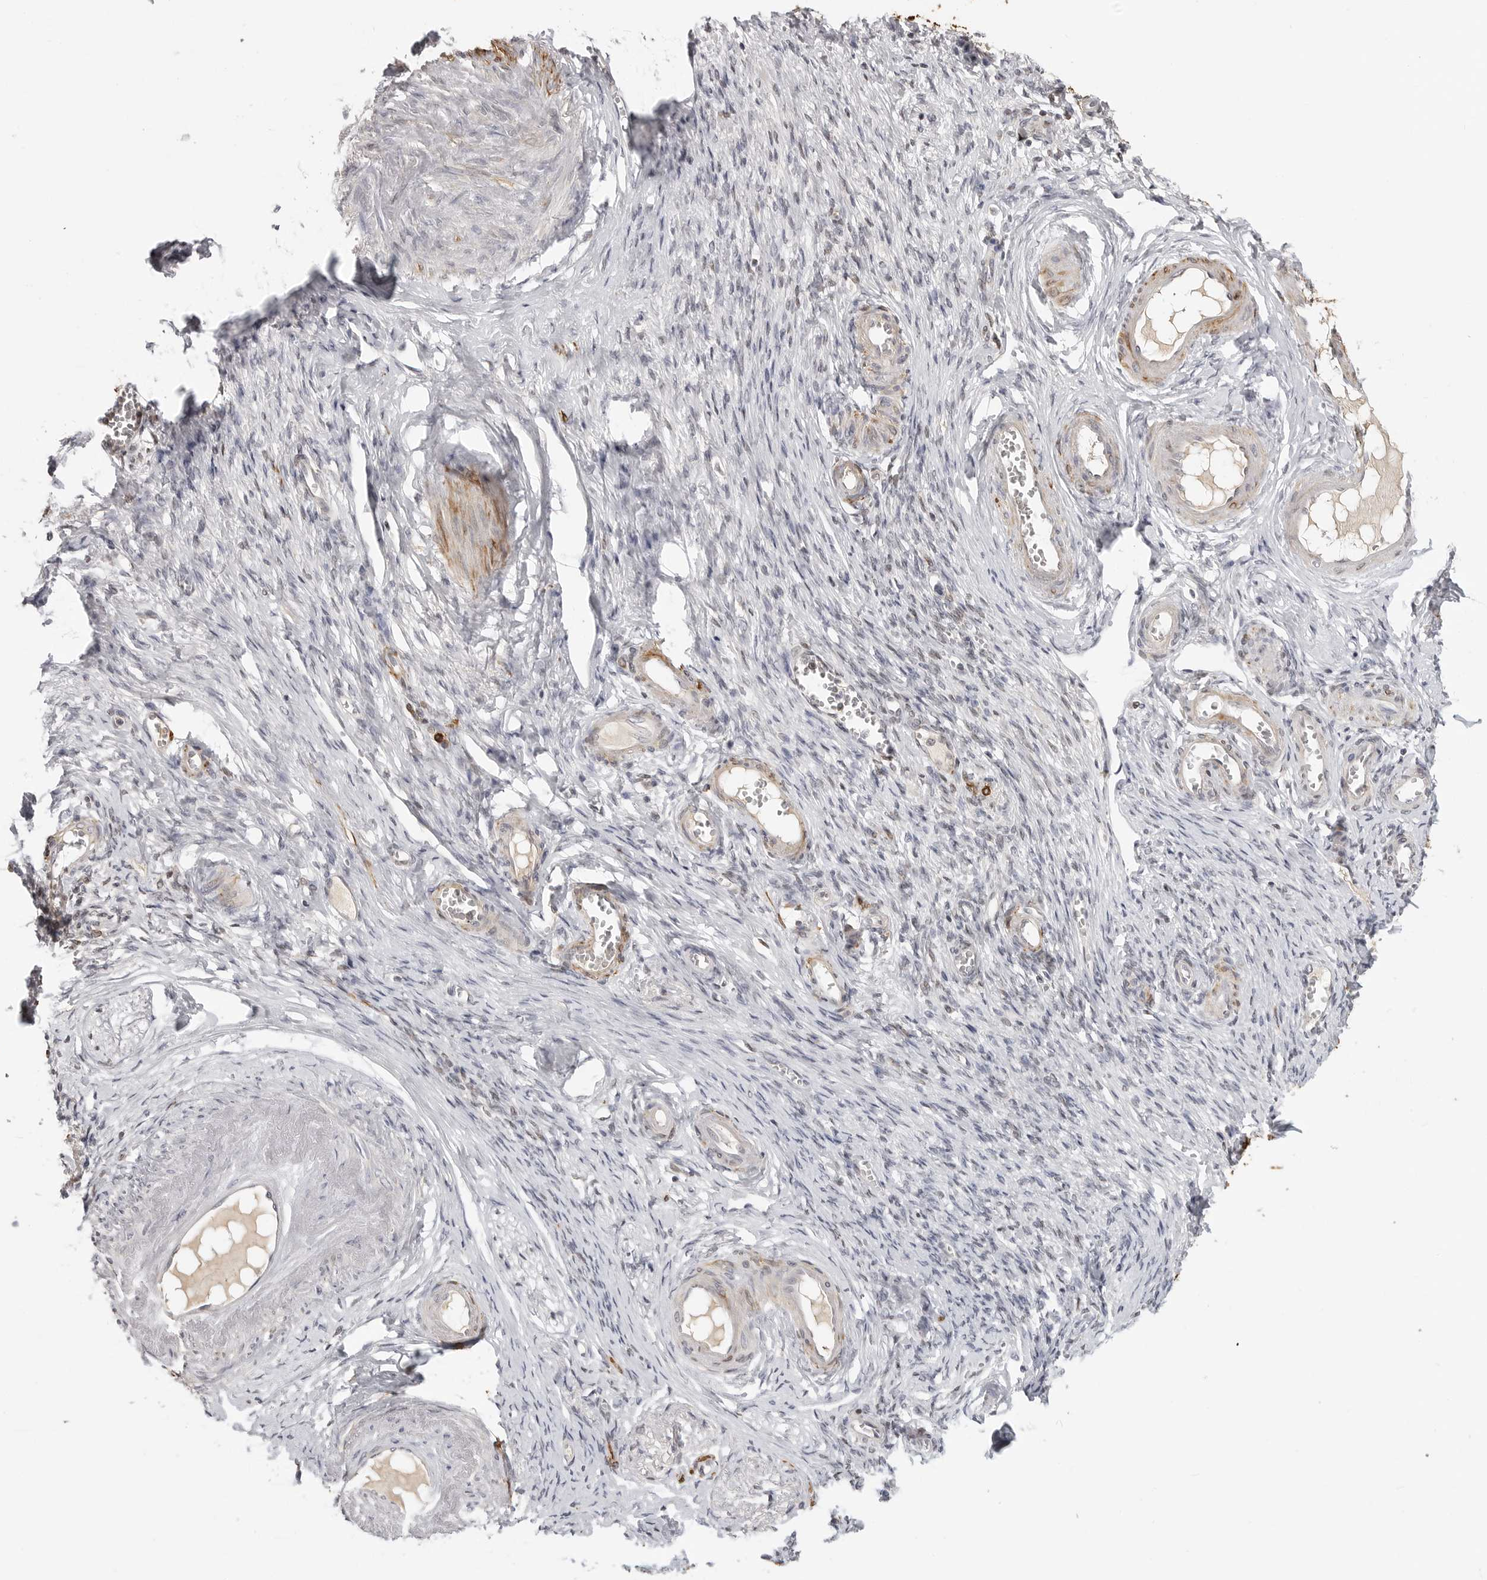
{"staining": {"intensity": "negative", "quantity": "none", "location": "none"}, "tissue": "adipose tissue", "cell_type": "Adipocytes", "image_type": "normal", "snomed": [{"axis": "morphology", "description": "Normal tissue, NOS"}, {"axis": "topography", "description": "Vascular tissue"}, {"axis": "topography", "description": "Fallopian tube"}, {"axis": "topography", "description": "Ovary"}], "caption": "Immunohistochemistry (IHC) micrograph of normal adipose tissue: adipose tissue stained with DAB demonstrates no significant protein positivity in adipocytes.", "gene": "MAP7D1", "patient": {"sex": "female", "age": 67}}